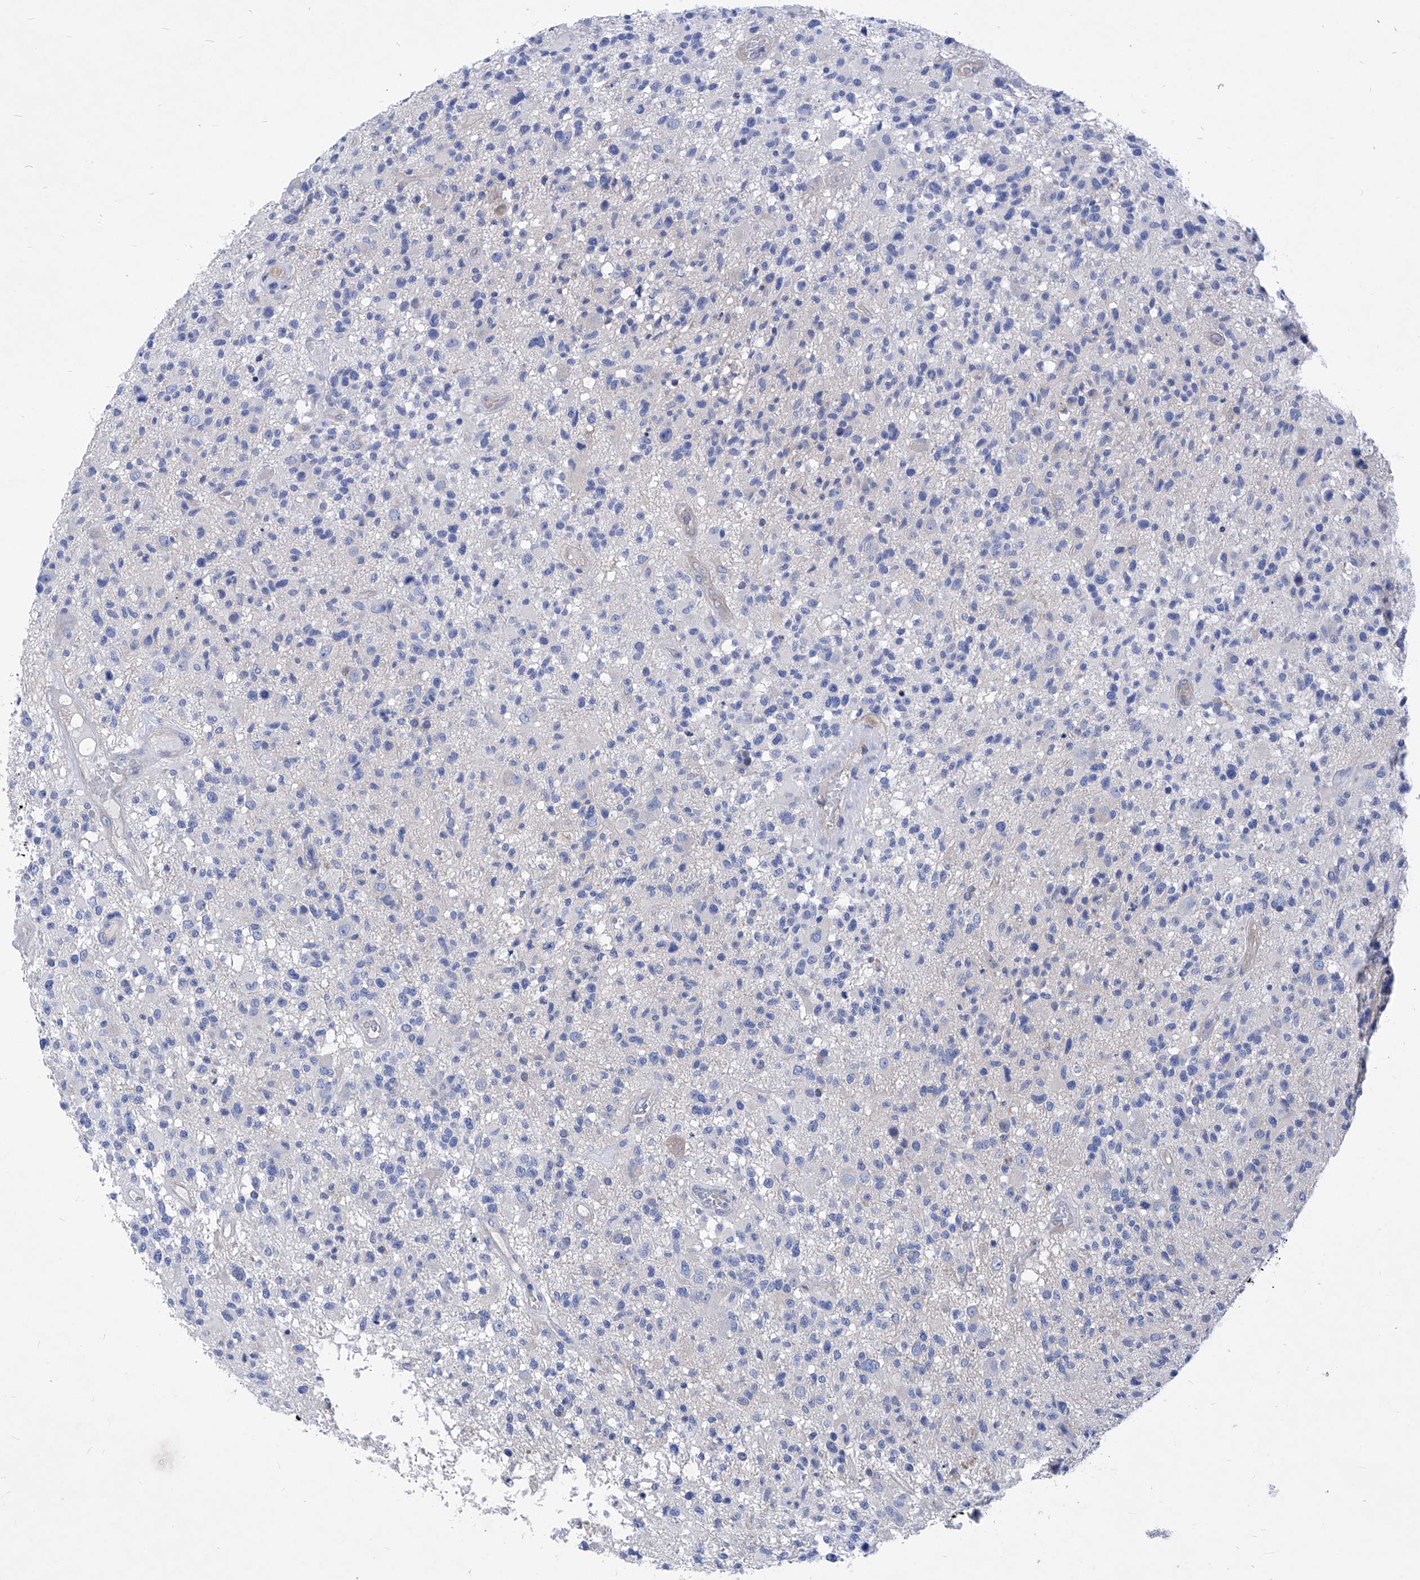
{"staining": {"intensity": "negative", "quantity": "none", "location": "none"}, "tissue": "glioma", "cell_type": "Tumor cells", "image_type": "cancer", "snomed": [{"axis": "morphology", "description": "Glioma, malignant, High grade"}, {"axis": "morphology", "description": "Glioblastoma, NOS"}, {"axis": "topography", "description": "Brain"}], "caption": "This is an IHC image of glioma. There is no expression in tumor cells.", "gene": "XPNPEP1", "patient": {"sex": "male", "age": 60}}